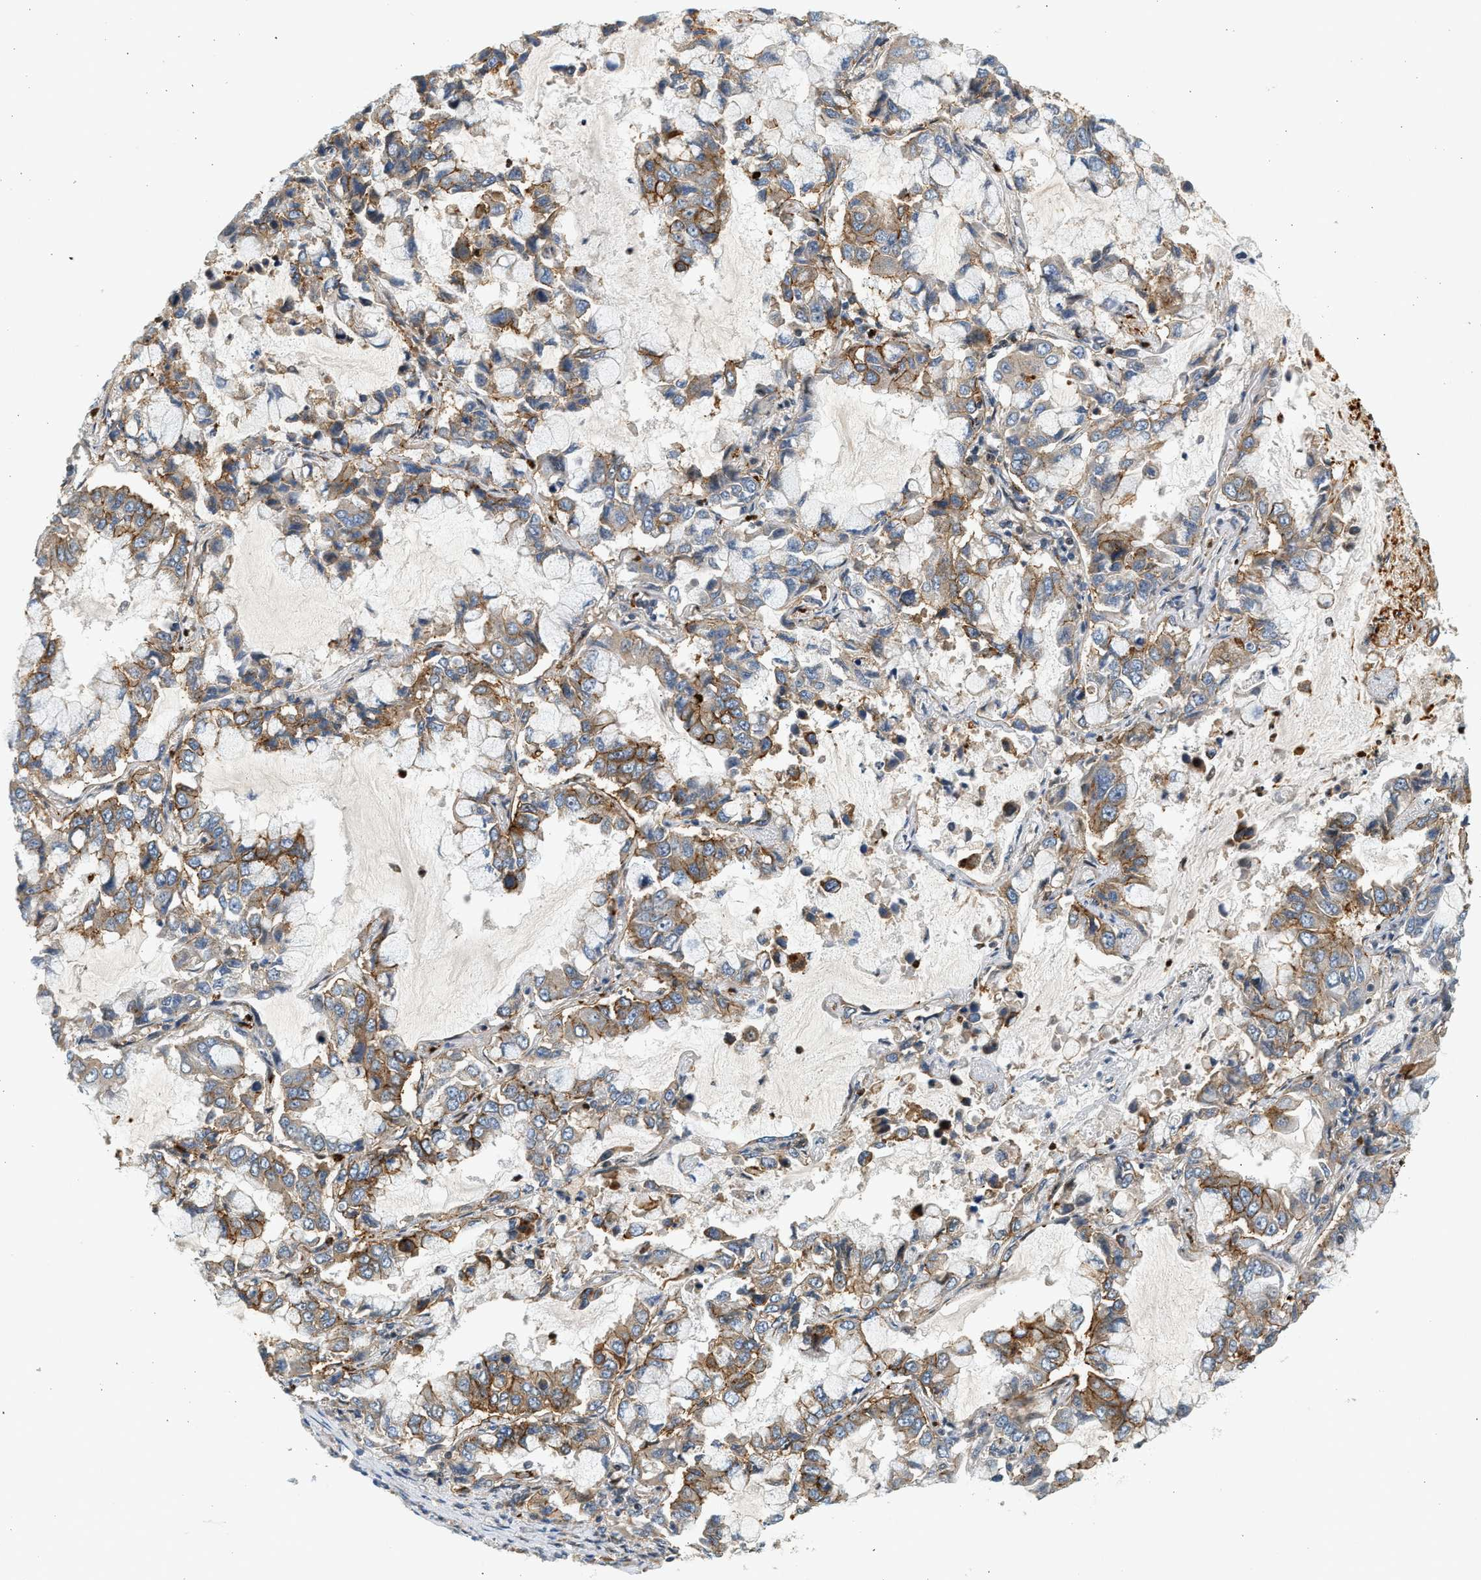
{"staining": {"intensity": "moderate", "quantity": "25%-75%", "location": "cytoplasmic/membranous"}, "tissue": "lung cancer", "cell_type": "Tumor cells", "image_type": "cancer", "snomed": [{"axis": "morphology", "description": "Adenocarcinoma, NOS"}, {"axis": "topography", "description": "Lung"}], "caption": "Protein staining displays moderate cytoplasmic/membranous positivity in approximately 25%-75% of tumor cells in adenocarcinoma (lung).", "gene": "NRSN2", "patient": {"sex": "male", "age": 64}}